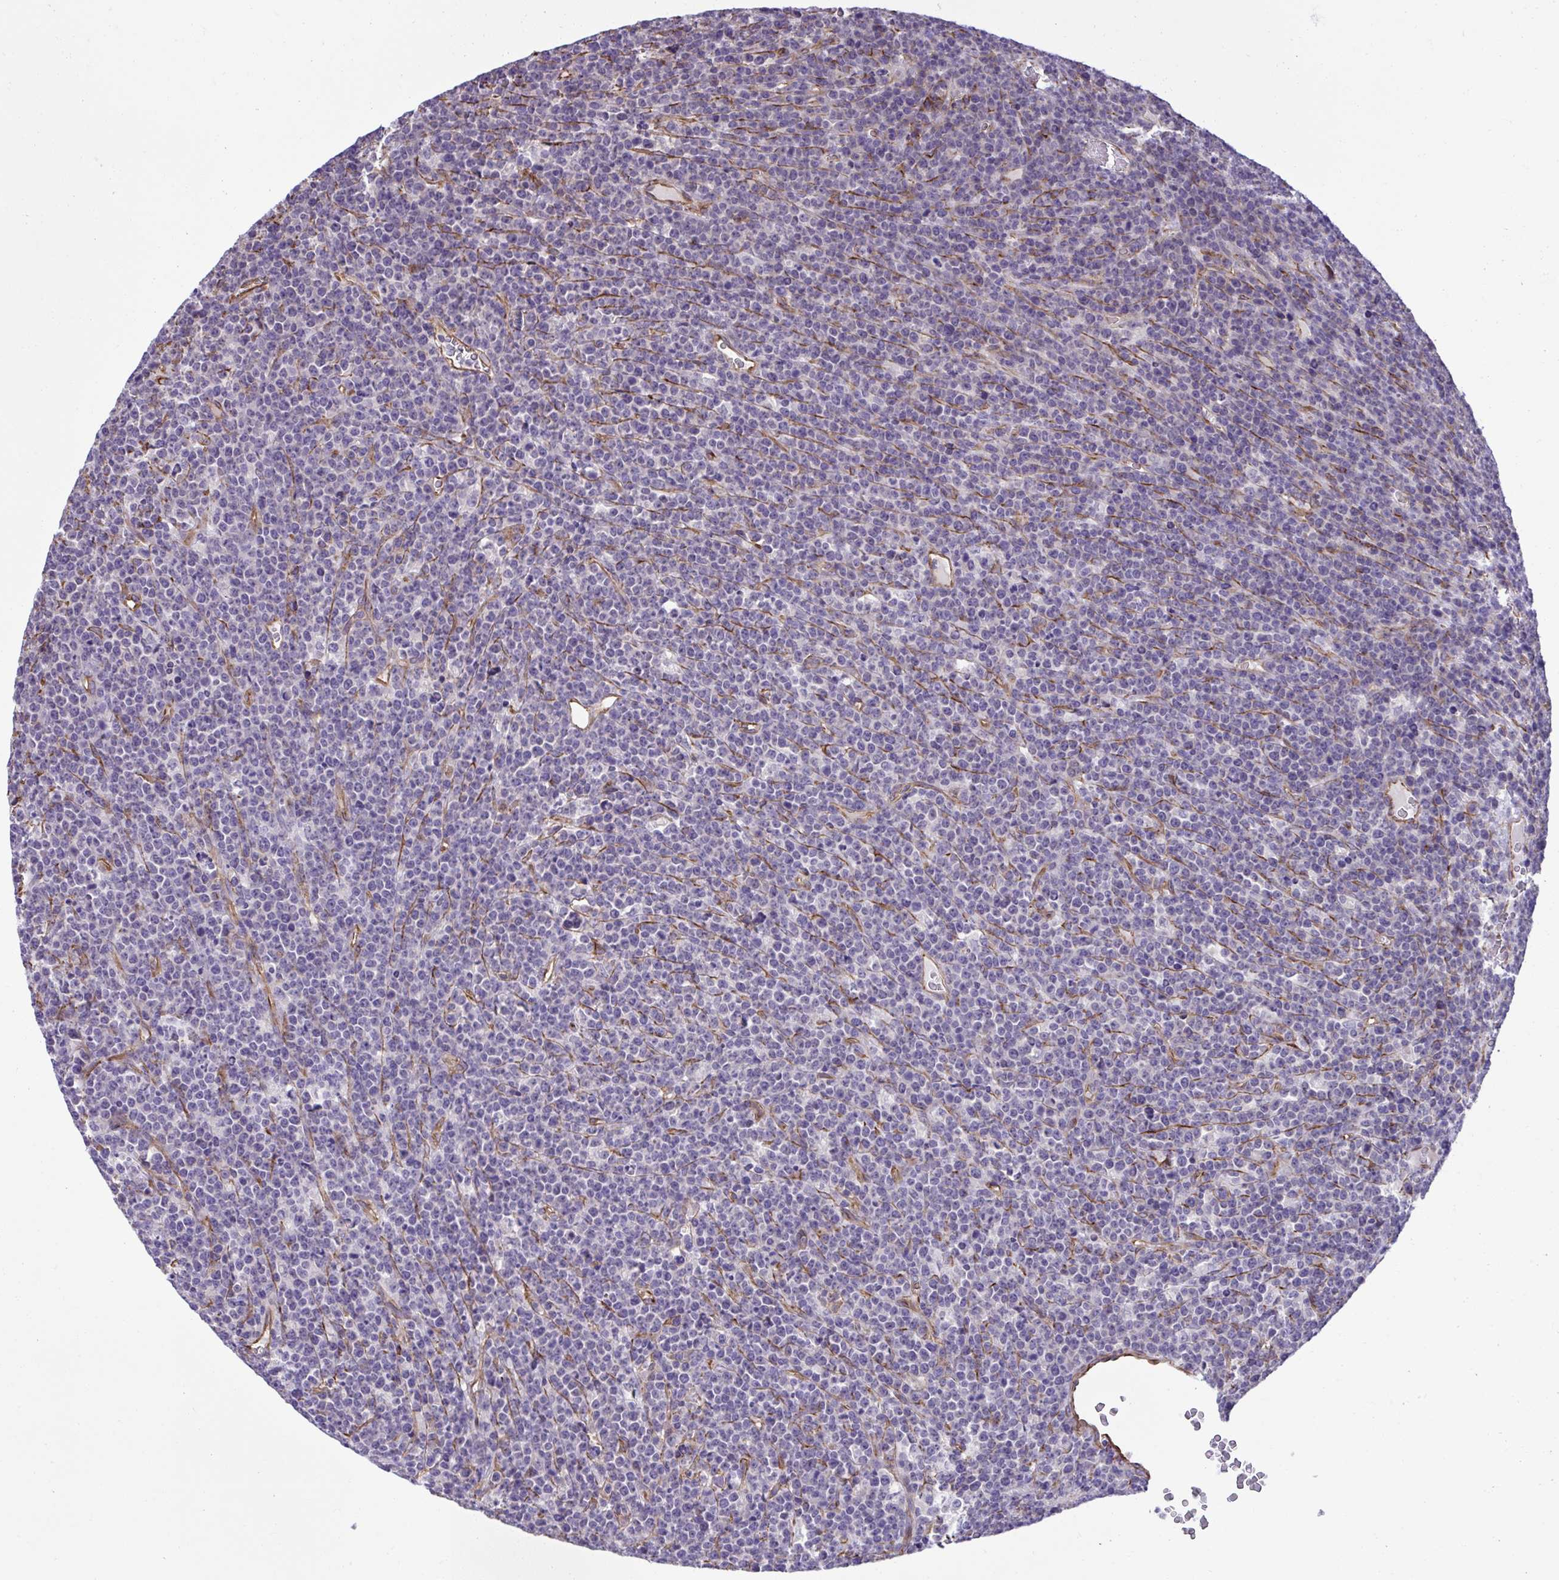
{"staining": {"intensity": "negative", "quantity": "none", "location": "none"}, "tissue": "lymphoma", "cell_type": "Tumor cells", "image_type": "cancer", "snomed": [{"axis": "morphology", "description": "Malignant lymphoma, non-Hodgkin's type, High grade"}, {"axis": "topography", "description": "Ovary"}], "caption": "The image demonstrates no staining of tumor cells in malignant lymphoma, non-Hodgkin's type (high-grade).", "gene": "TRIM52", "patient": {"sex": "female", "age": 56}}